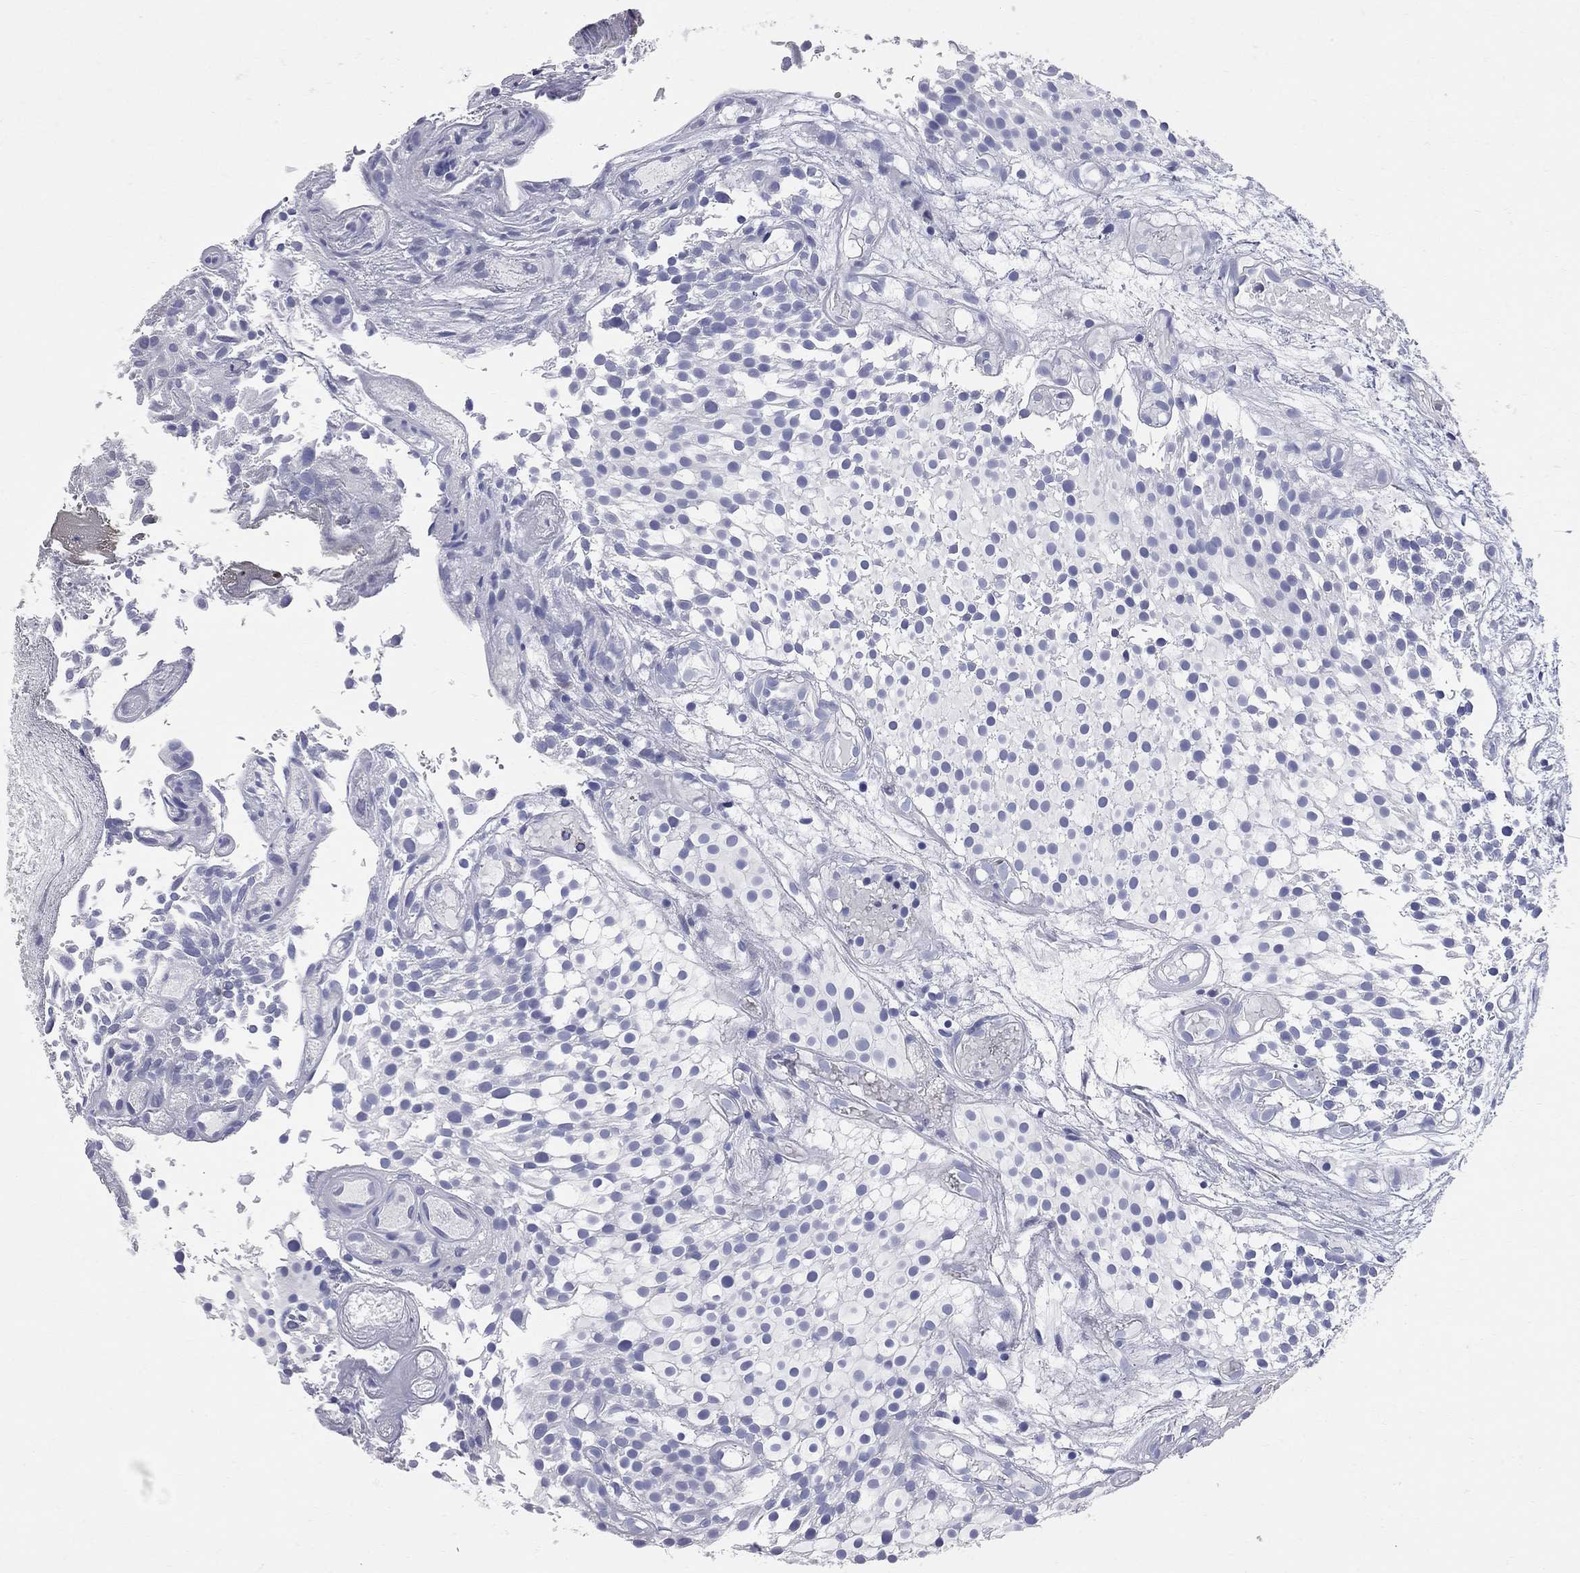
{"staining": {"intensity": "negative", "quantity": "none", "location": "none"}, "tissue": "urothelial cancer", "cell_type": "Tumor cells", "image_type": "cancer", "snomed": [{"axis": "morphology", "description": "Urothelial carcinoma, Low grade"}, {"axis": "topography", "description": "Urinary bladder"}], "caption": "This micrograph is of urothelial cancer stained with immunohistochemistry to label a protein in brown with the nuclei are counter-stained blue. There is no expression in tumor cells.", "gene": "AOX1", "patient": {"sex": "male", "age": 79}}